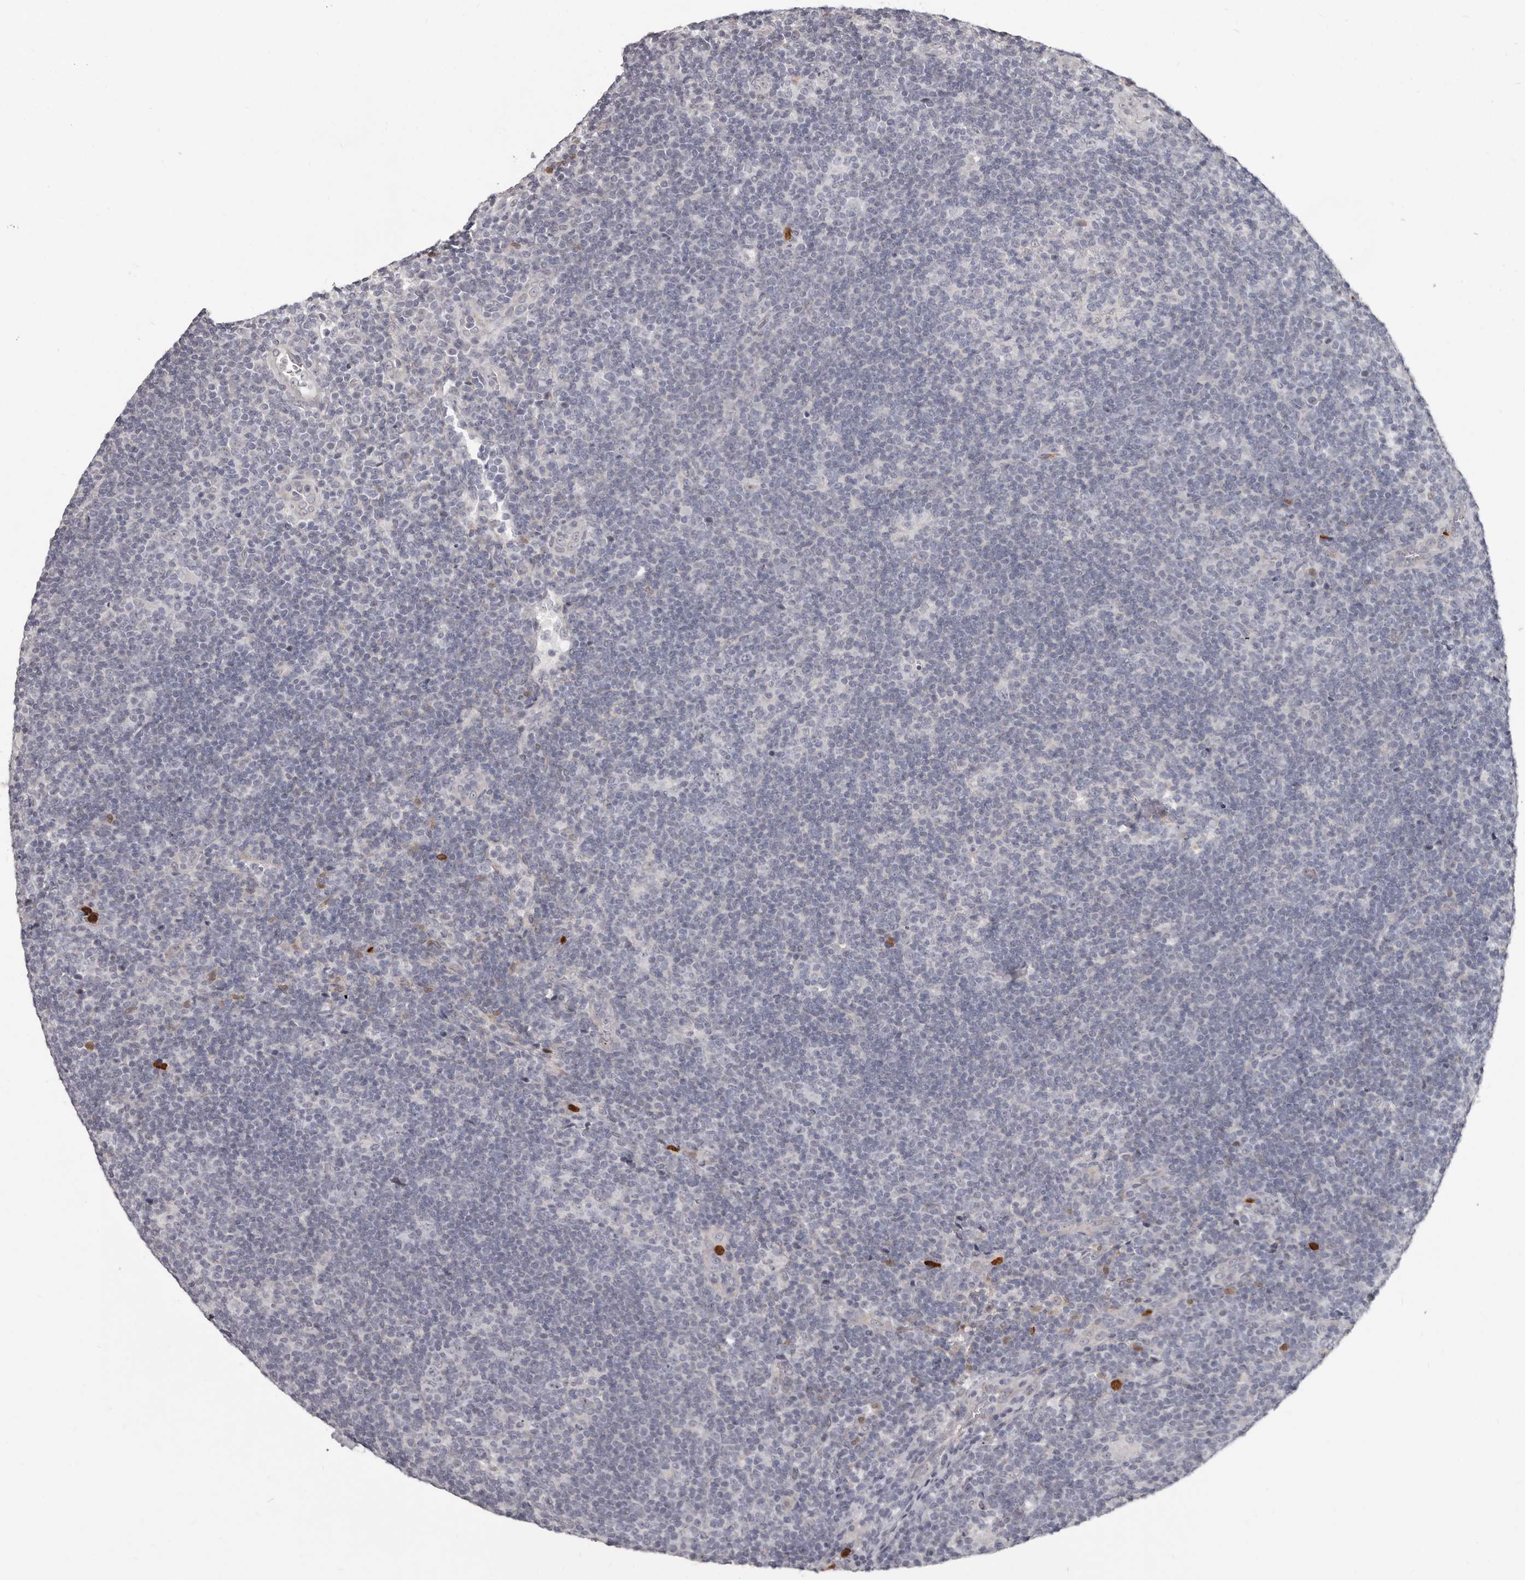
{"staining": {"intensity": "negative", "quantity": "none", "location": "none"}, "tissue": "lymphoma", "cell_type": "Tumor cells", "image_type": "cancer", "snomed": [{"axis": "morphology", "description": "Hodgkin's disease, NOS"}, {"axis": "topography", "description": "Lymph node"}], "caption": "Photomicrograph shows no protein positivity in tumor cells of Hodgkin's disease tissue.", "gene": "GPR157", "patient": {"sex": "female", "age": 57}}